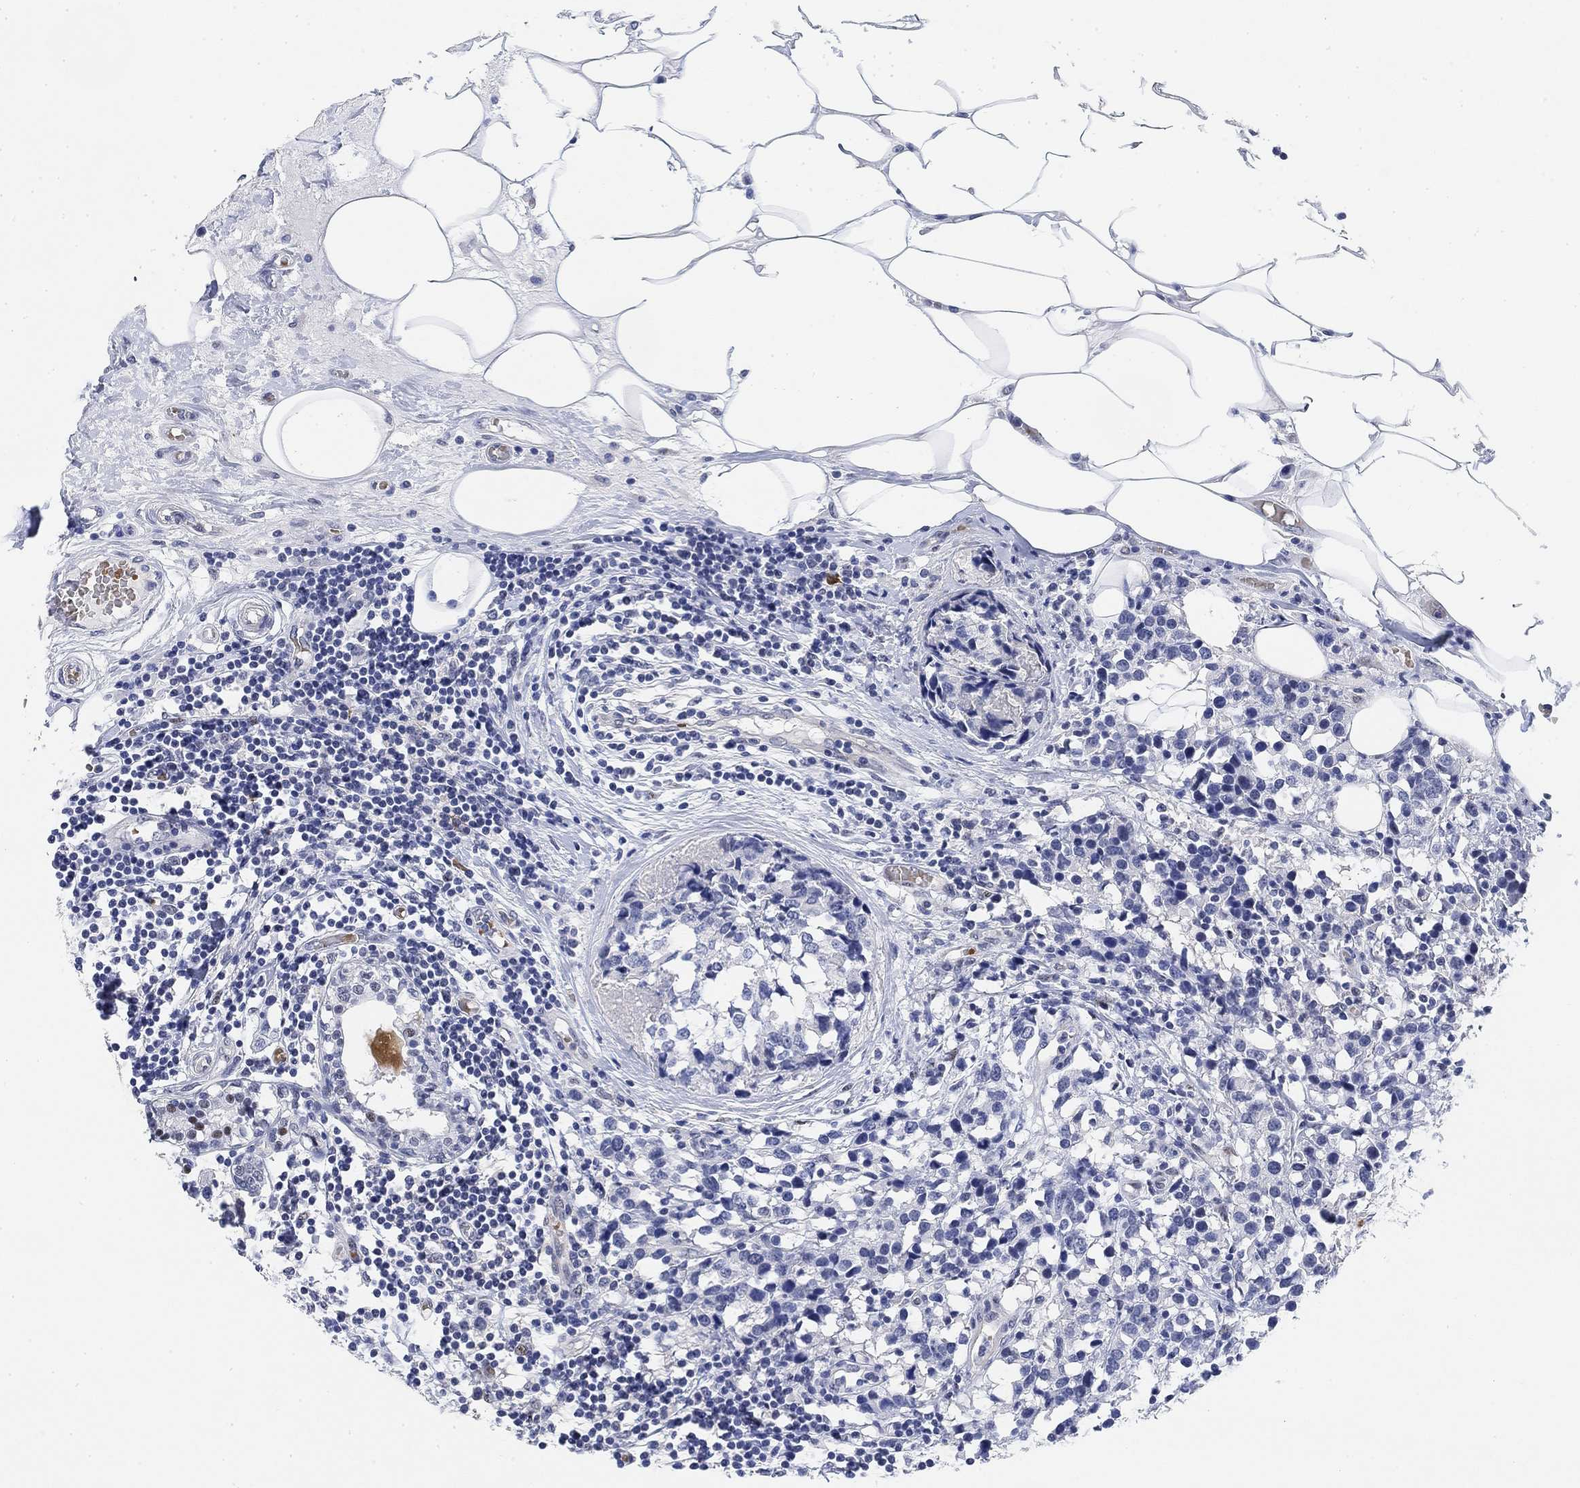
{"staining": {"intensity": "negative", "quantity": "none", "location": "none"}, "tissue": "breast cancer", "cell_type": "Tumor cells", "image_type": "cancer", "snomed": [{"axis": "morphology", "description": "Lobular carcinoma"}, {"axis": "topography", "description": "Breast"}], "caption": "This micrograph is of breast cancer stained with immunohistochemistry to label a protein in brown with the nuclei are counter-stained blue. There is no positivity in tumor cells.", "gene": "PAX6", "patient": {"sex": "female", "age": 59}}